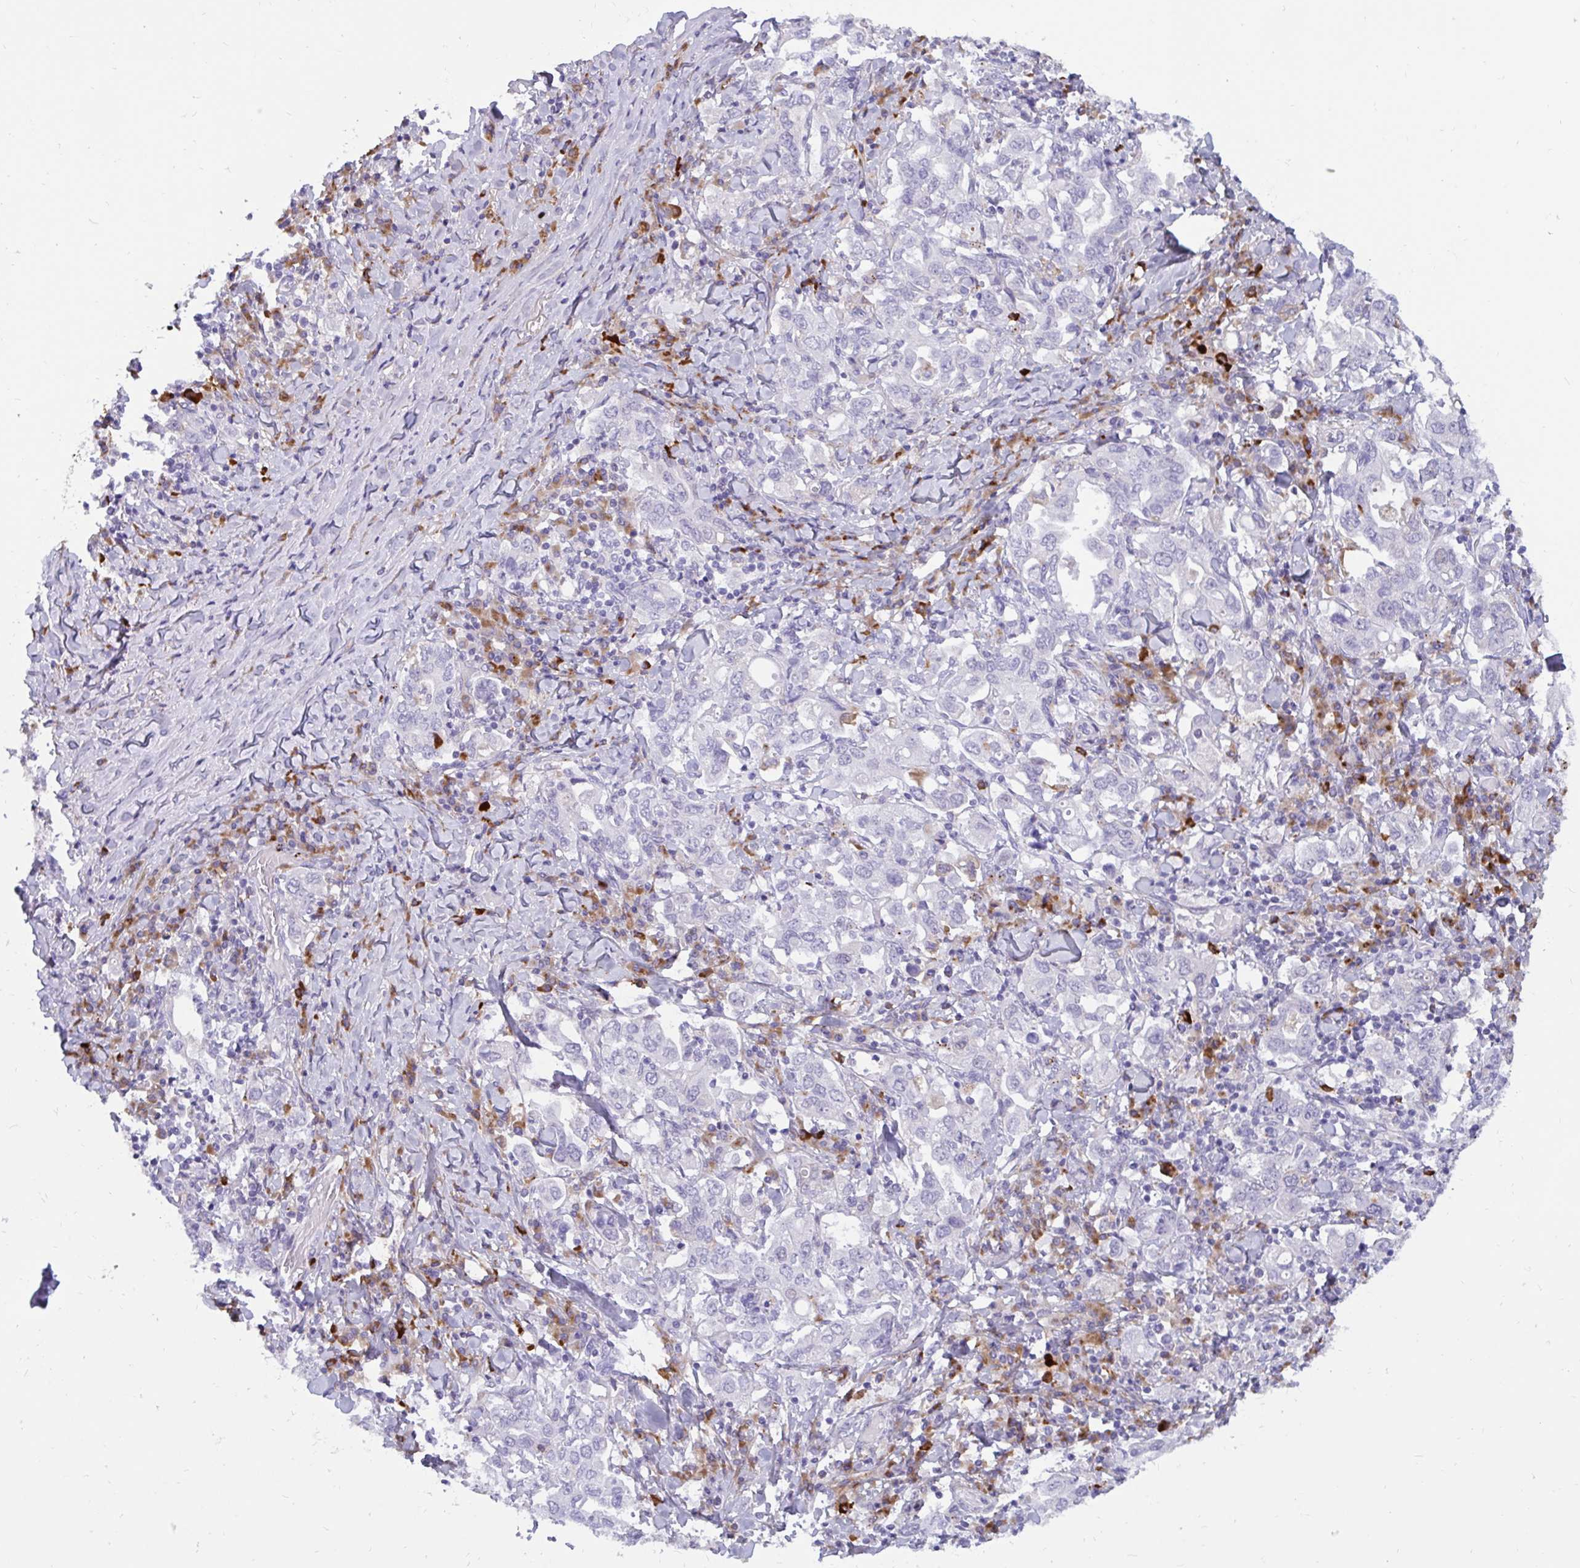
{"staining": {"intensity": "negative", "quantity": "none", "location": "none"}, "tissue": "stomach cancer", "cell_type": "Tumor cells", "image_type": "cancer", "snomed": [{"axis": "morphology", "description": "Adenocarcinoma, NOS"}, {"axis": "topography", "description": "Stomach, upper"}], "caption": "The histopathology image demonstrates no staining of tumor cells in stomach adenocarcinoma.", "gene": "FAM219B", "patient": {"sex": "male", "age": 62}}